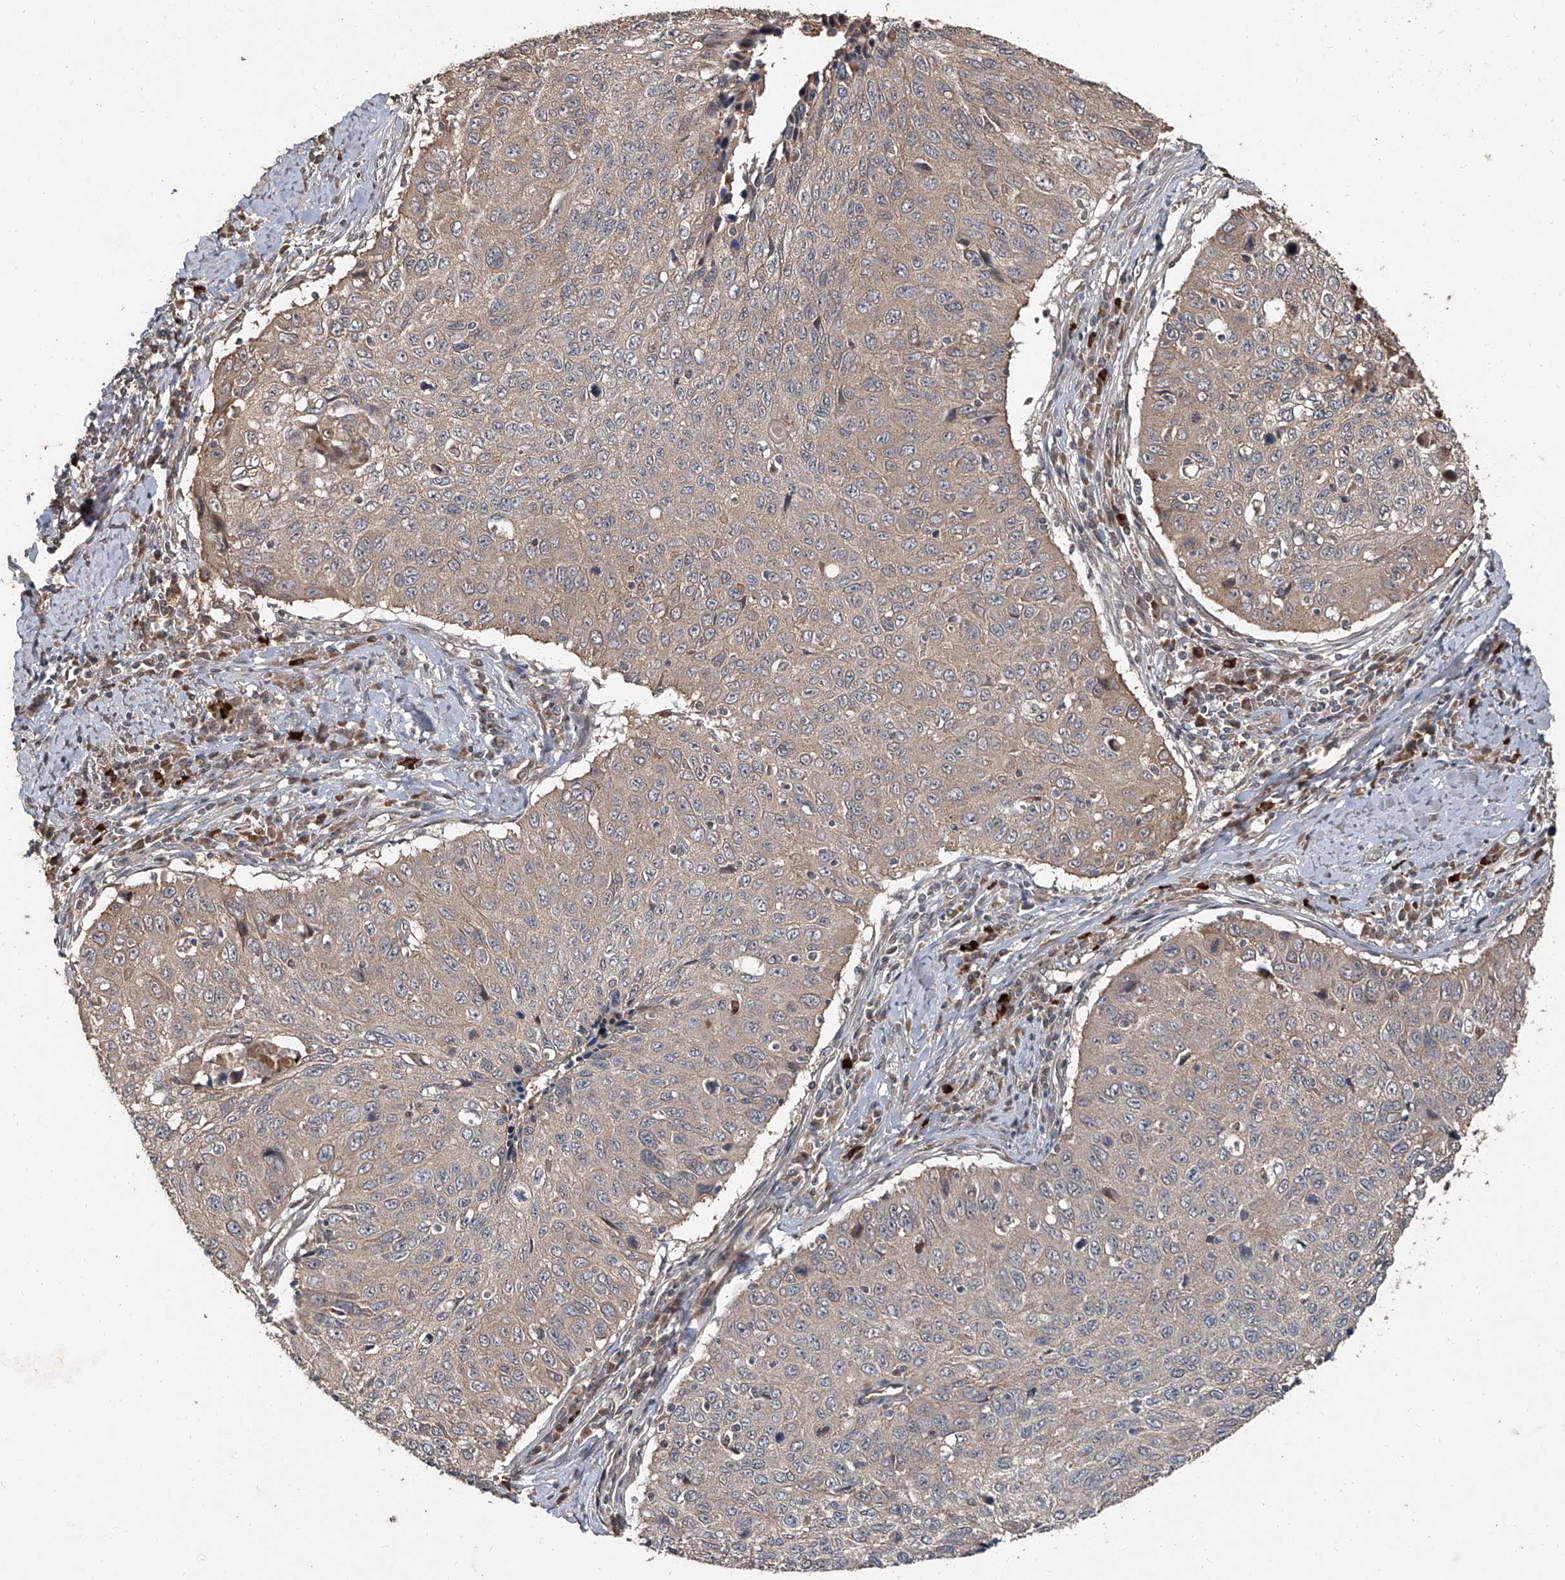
{"staining": {"intensity": "weak", "quantity": "25%-75%", "location": "cytoplasmic/membranous"}, "tissue": "cervical cancer", "cell_type": "Tumor cells", "image_type": "cancer", "snomed": [{"axis": "morphology", "description": "Squamous cell carcinoma, NOS"}, {"axis": "topography", "description": "Cervix"}], "caption": "High-power microscopy captured an immunohistochemistry (IHC) image of cervical cancer (squamous cell carcinoma), revealing weak cytoplasmic/membranous staining in approximately 25%-75% of tumor cells.", "gene": "CCN1", "patient": {"sex": "female", "age": 53}}